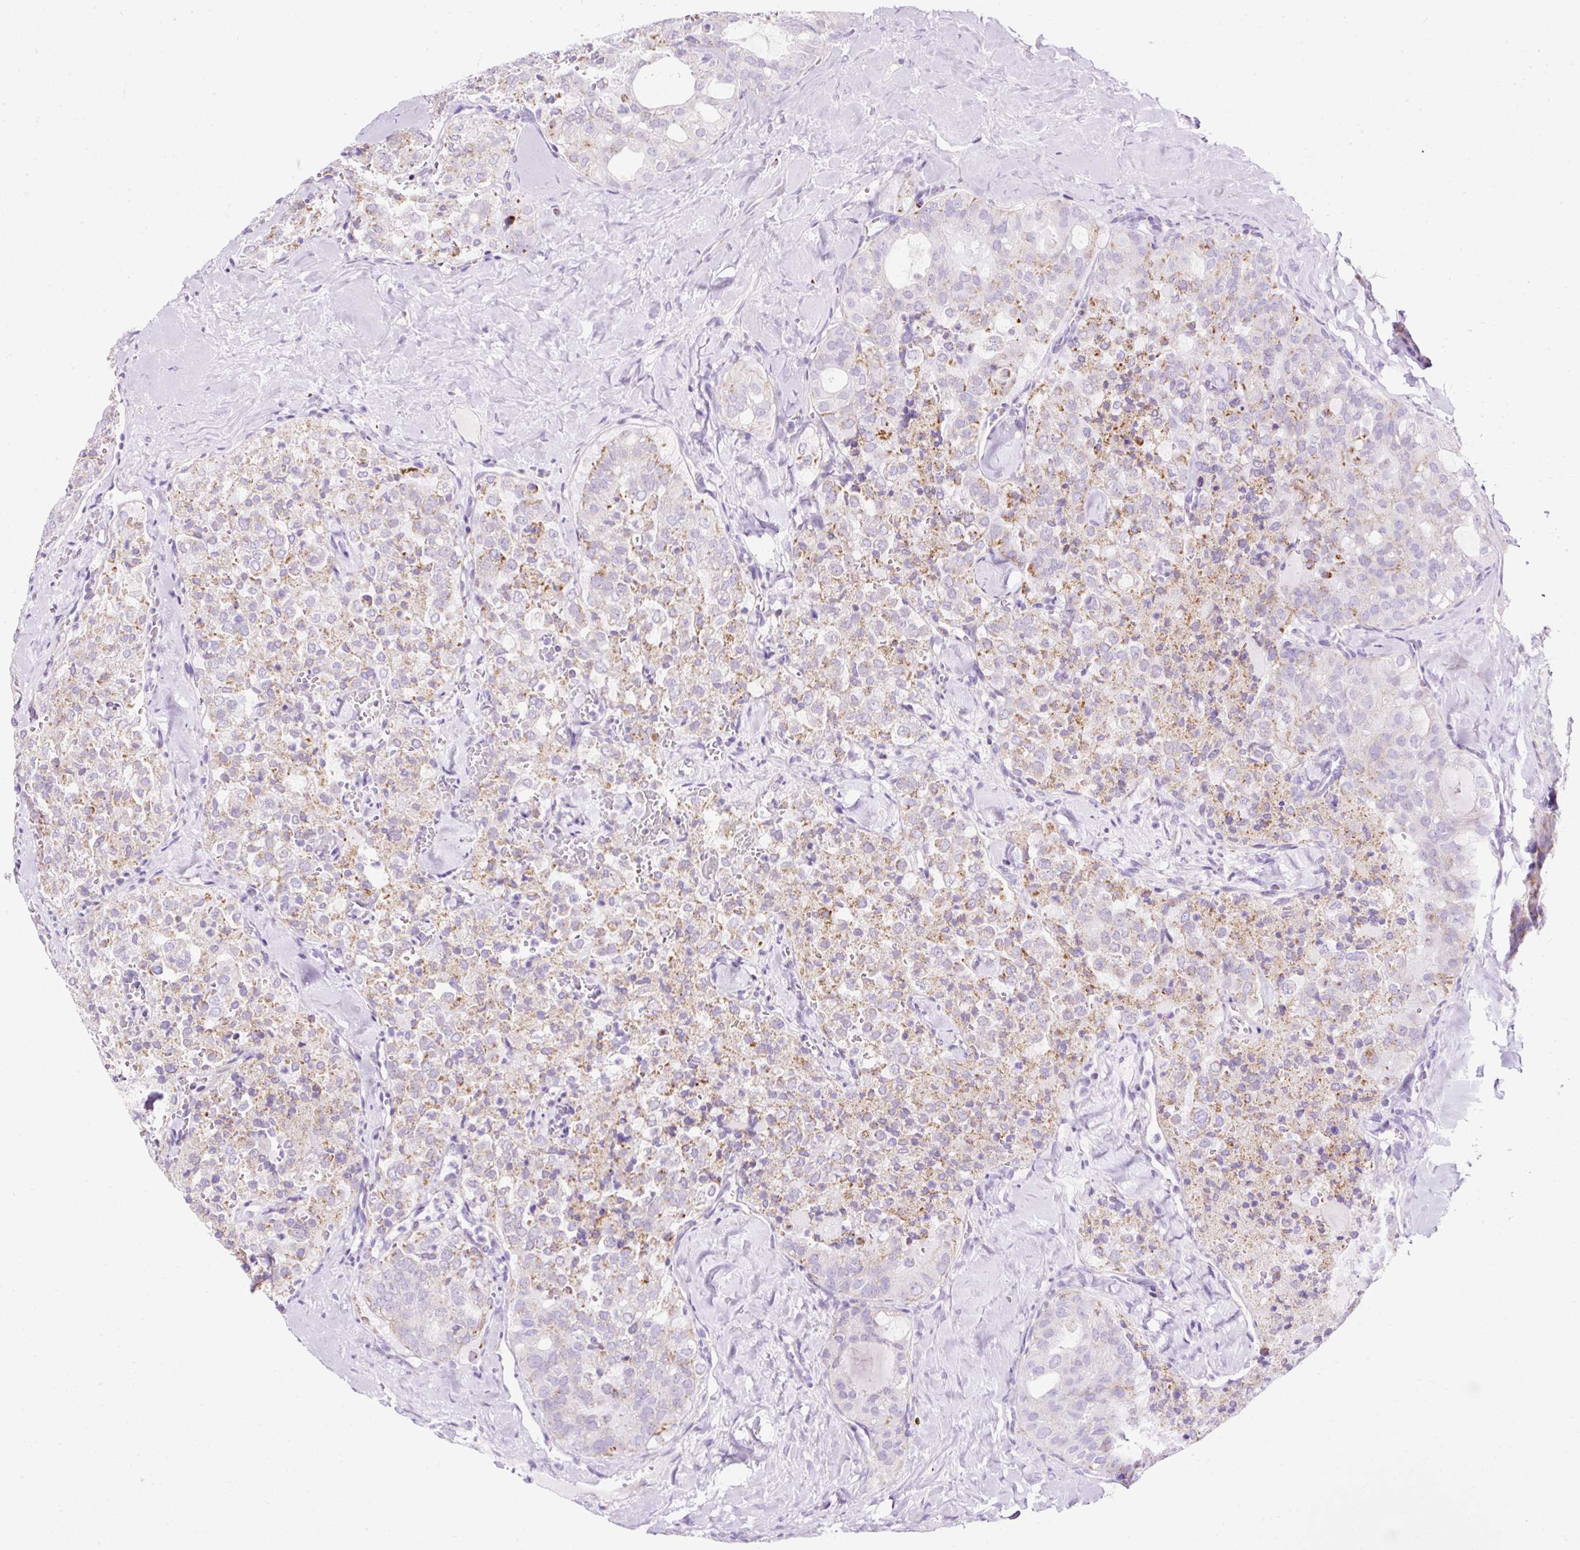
{"staining": {"intensity": "weak", "quantity": ">75%", "location": "cytoplasmic/membranous"}, "tissue": "thyroid cancer", "cell_type": "Tumor cells", "image_type": "cancer", "snomed": [{"axis": "morphology", "description": "Follicular adenoma carcinoma, NOS"}, {"axis": "topography", "description": "Thyroid gland"}], "caption": "Thyroid cancer stained with DAB (3,3'-diaminobenzidine) immunohistochemistry (IHC) reveals low levels of weak cytoplasmic/membranous staining in approximately >75% of tumor cells.", "gene": "PLPP2", "patient": {"sex": "male", "age": 75}}